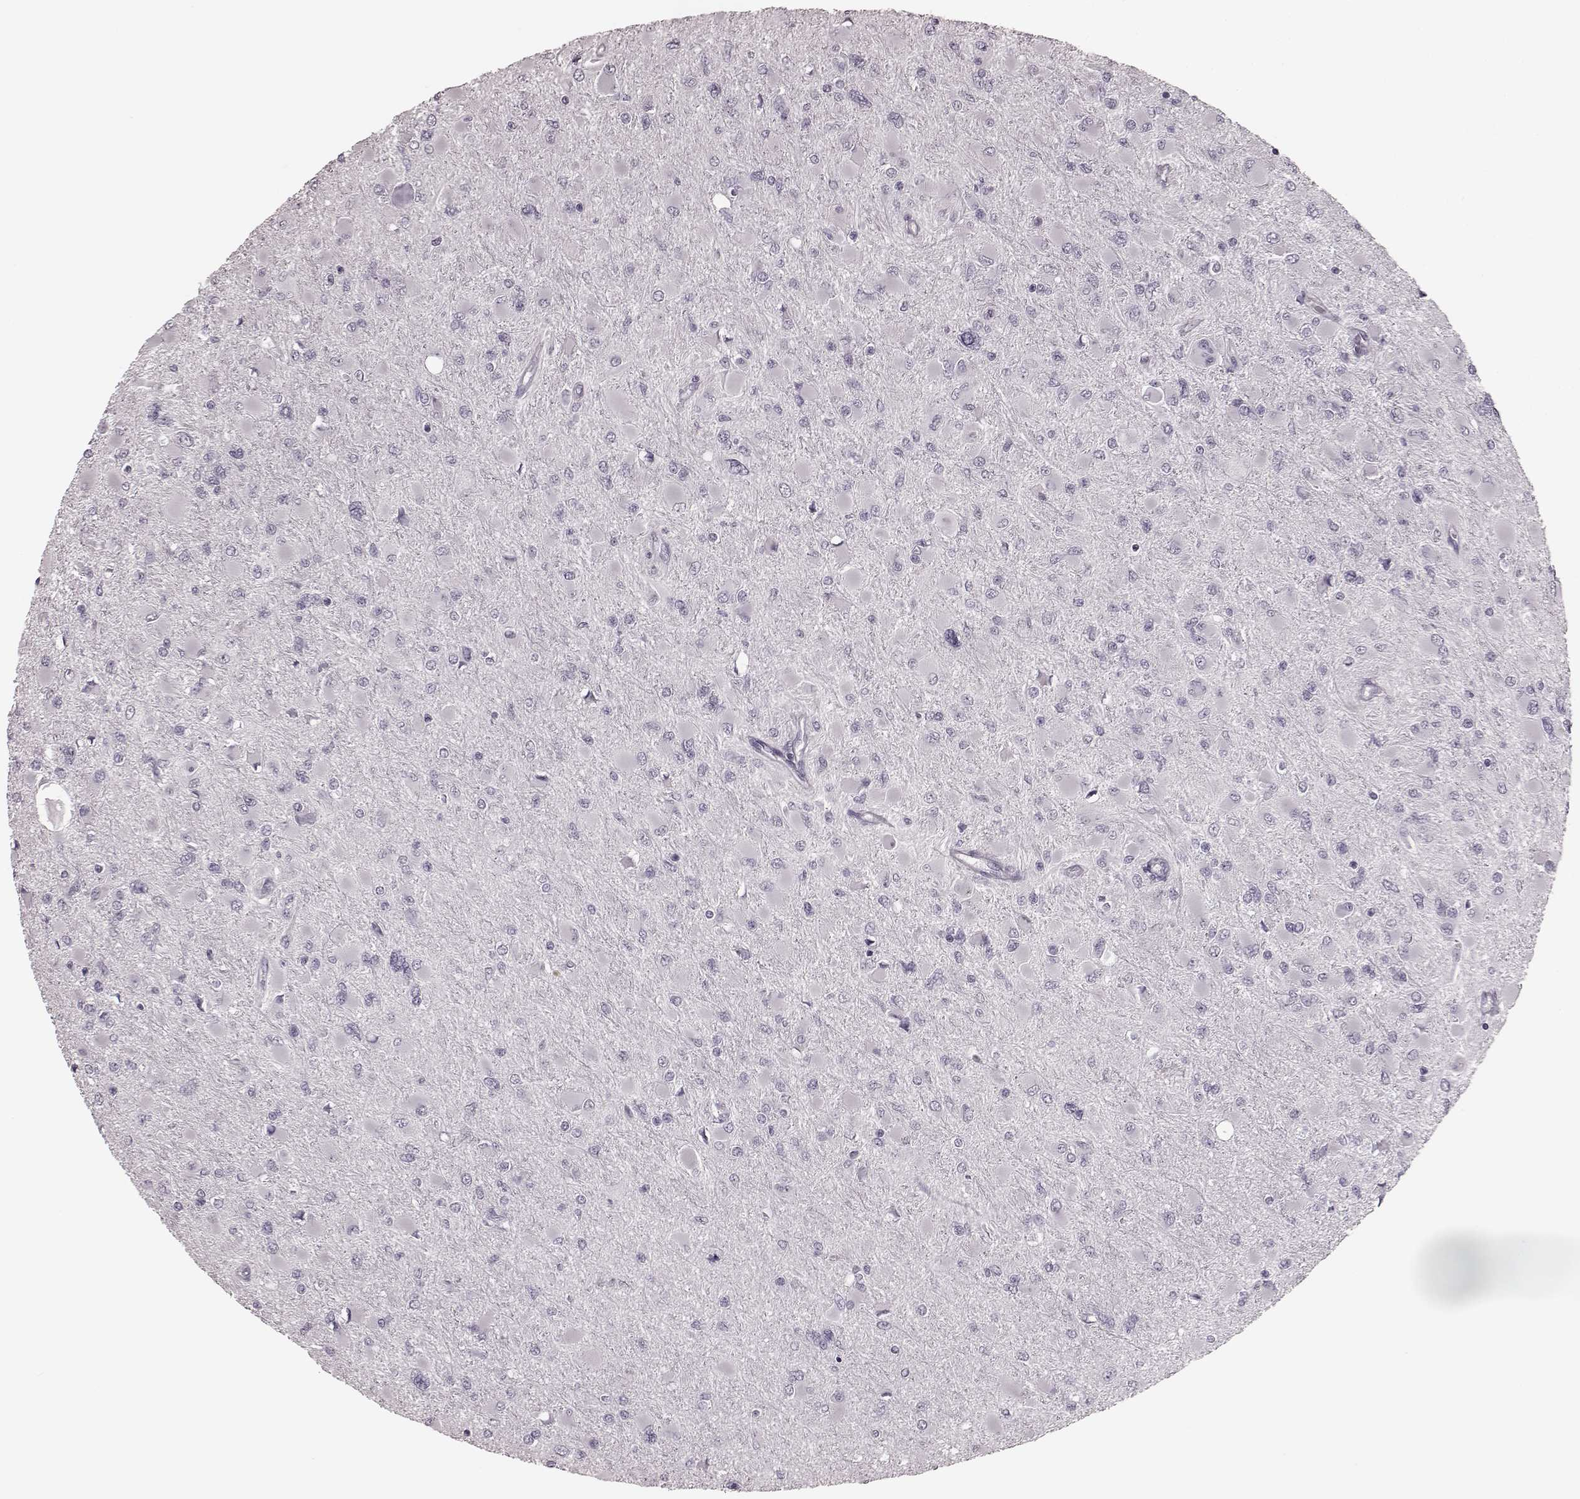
{"staining": {"intensity": "negative", "quantity": "none", "location": "none"}, "tissue": "glioma", "cell_type": "Tumor cells", "image_type": "cancer", "snomed": [{"axis": "morphology", "description": "Glioma, malignant, High grade"}, {"axis": "topography", "description": "Cerebral cortex"}], "caption": "A histopathology image of human glioma is negative for staining in tumor cells.", "gene": "TRPM1", "patient": {"sex": "female", "age": 36}}